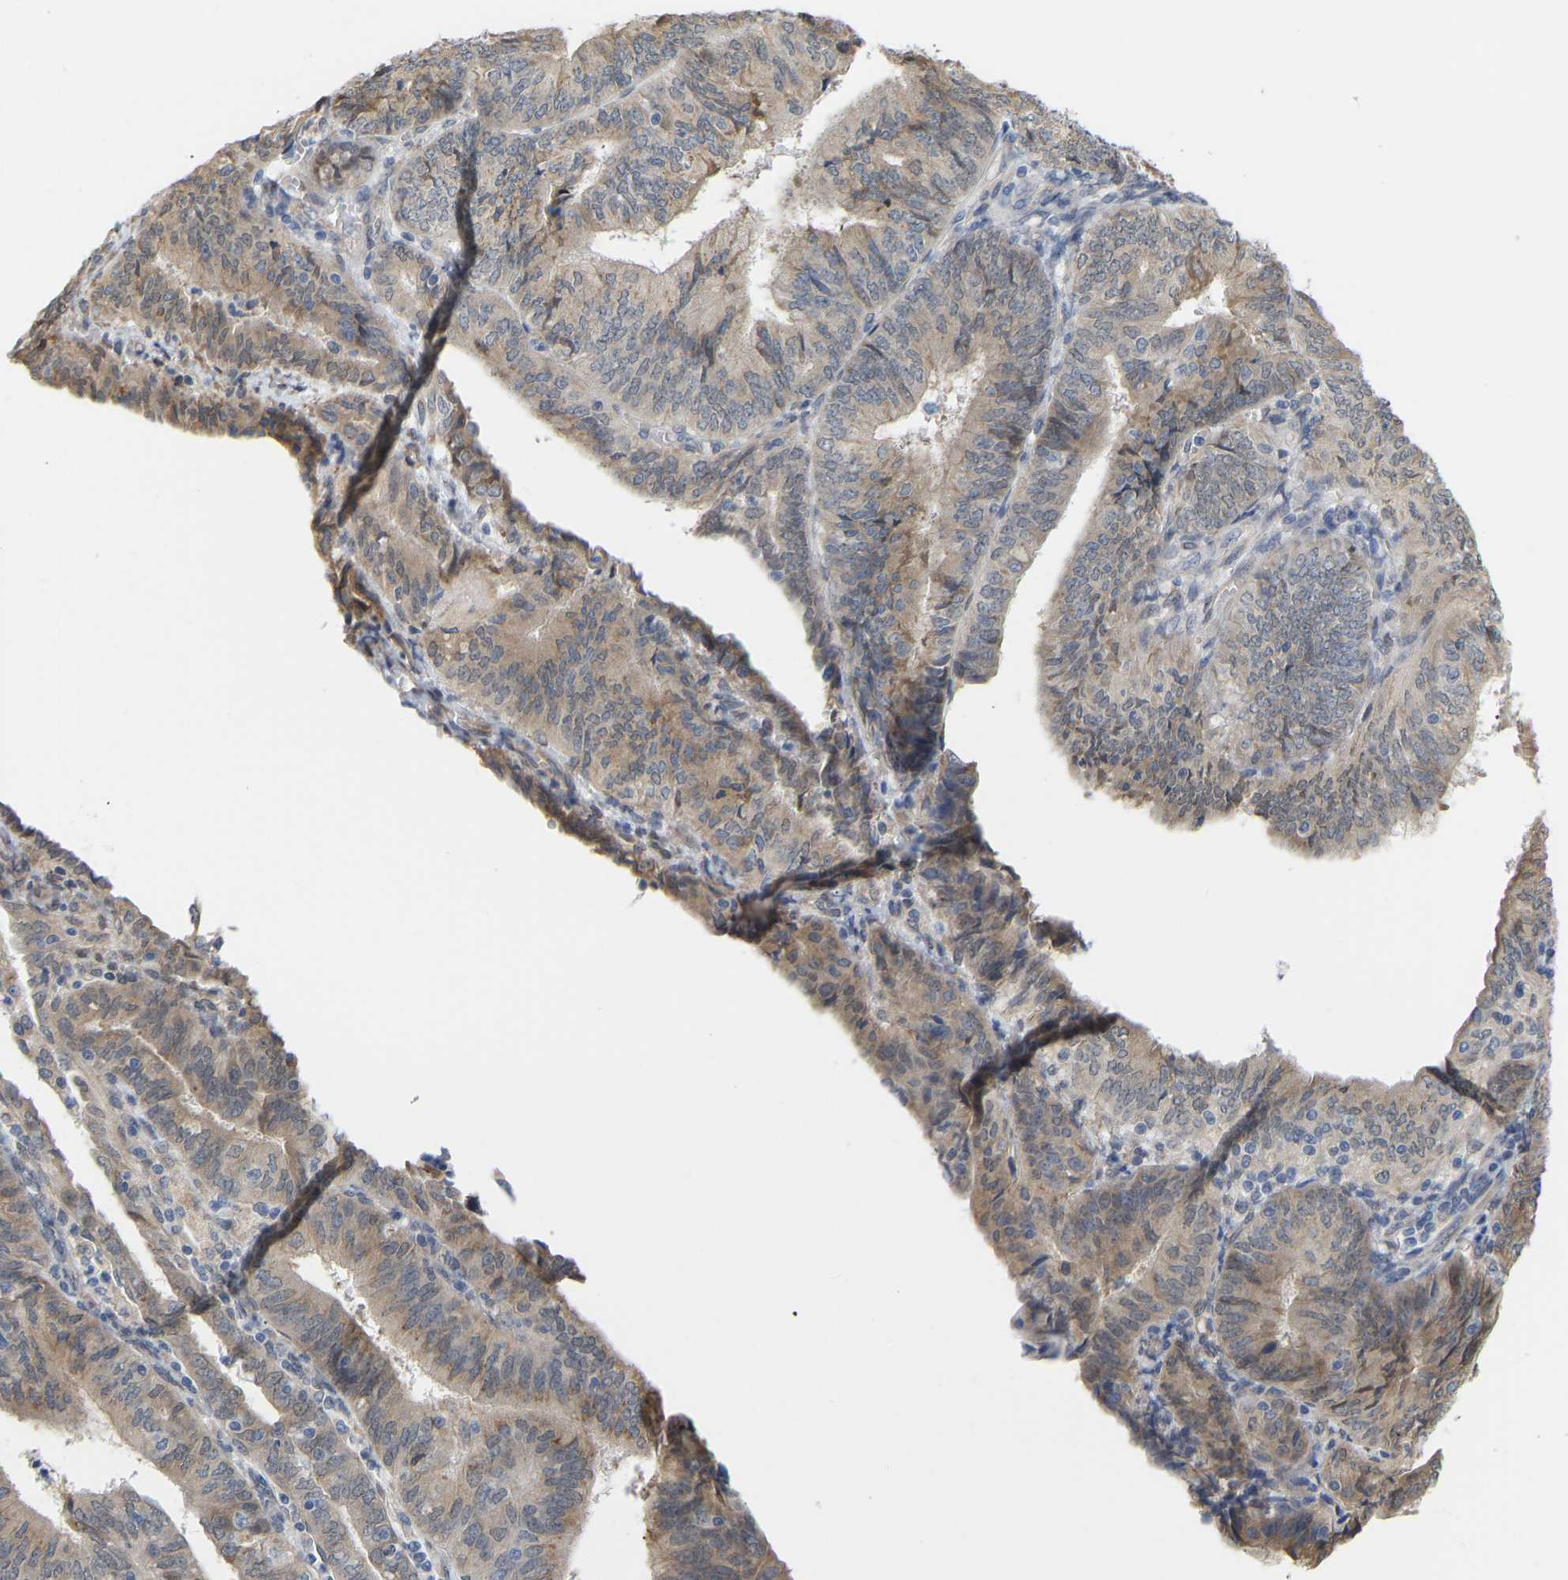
{"staining": {"intensity": "weak", "quantity": ">75%", "location": "cytoplasmic/membranous"}, "tissue": "endometrial cancer", "cell_type": "Tumor cells", "image_type": "cancer", "snomed": [{"axis": "morphology", "description": "Adenocarcinoma, NOS"}, {"axis": "topography", "description": "Endometrium"}], "caption": "Immunohistochemistry (IHC) histopathology image of neoplastic tissue: human endometrial adenocarcinoma stained using immunohistochemistry (IHC) reveals low levels of weak protein expression localized specifically in the cytoplasmic/membranous of tumor cells, appearing as a cytoplasmic/membranous brown color.", "gene": "BEND3", "patient": {"sex": "female", "age": 58}}